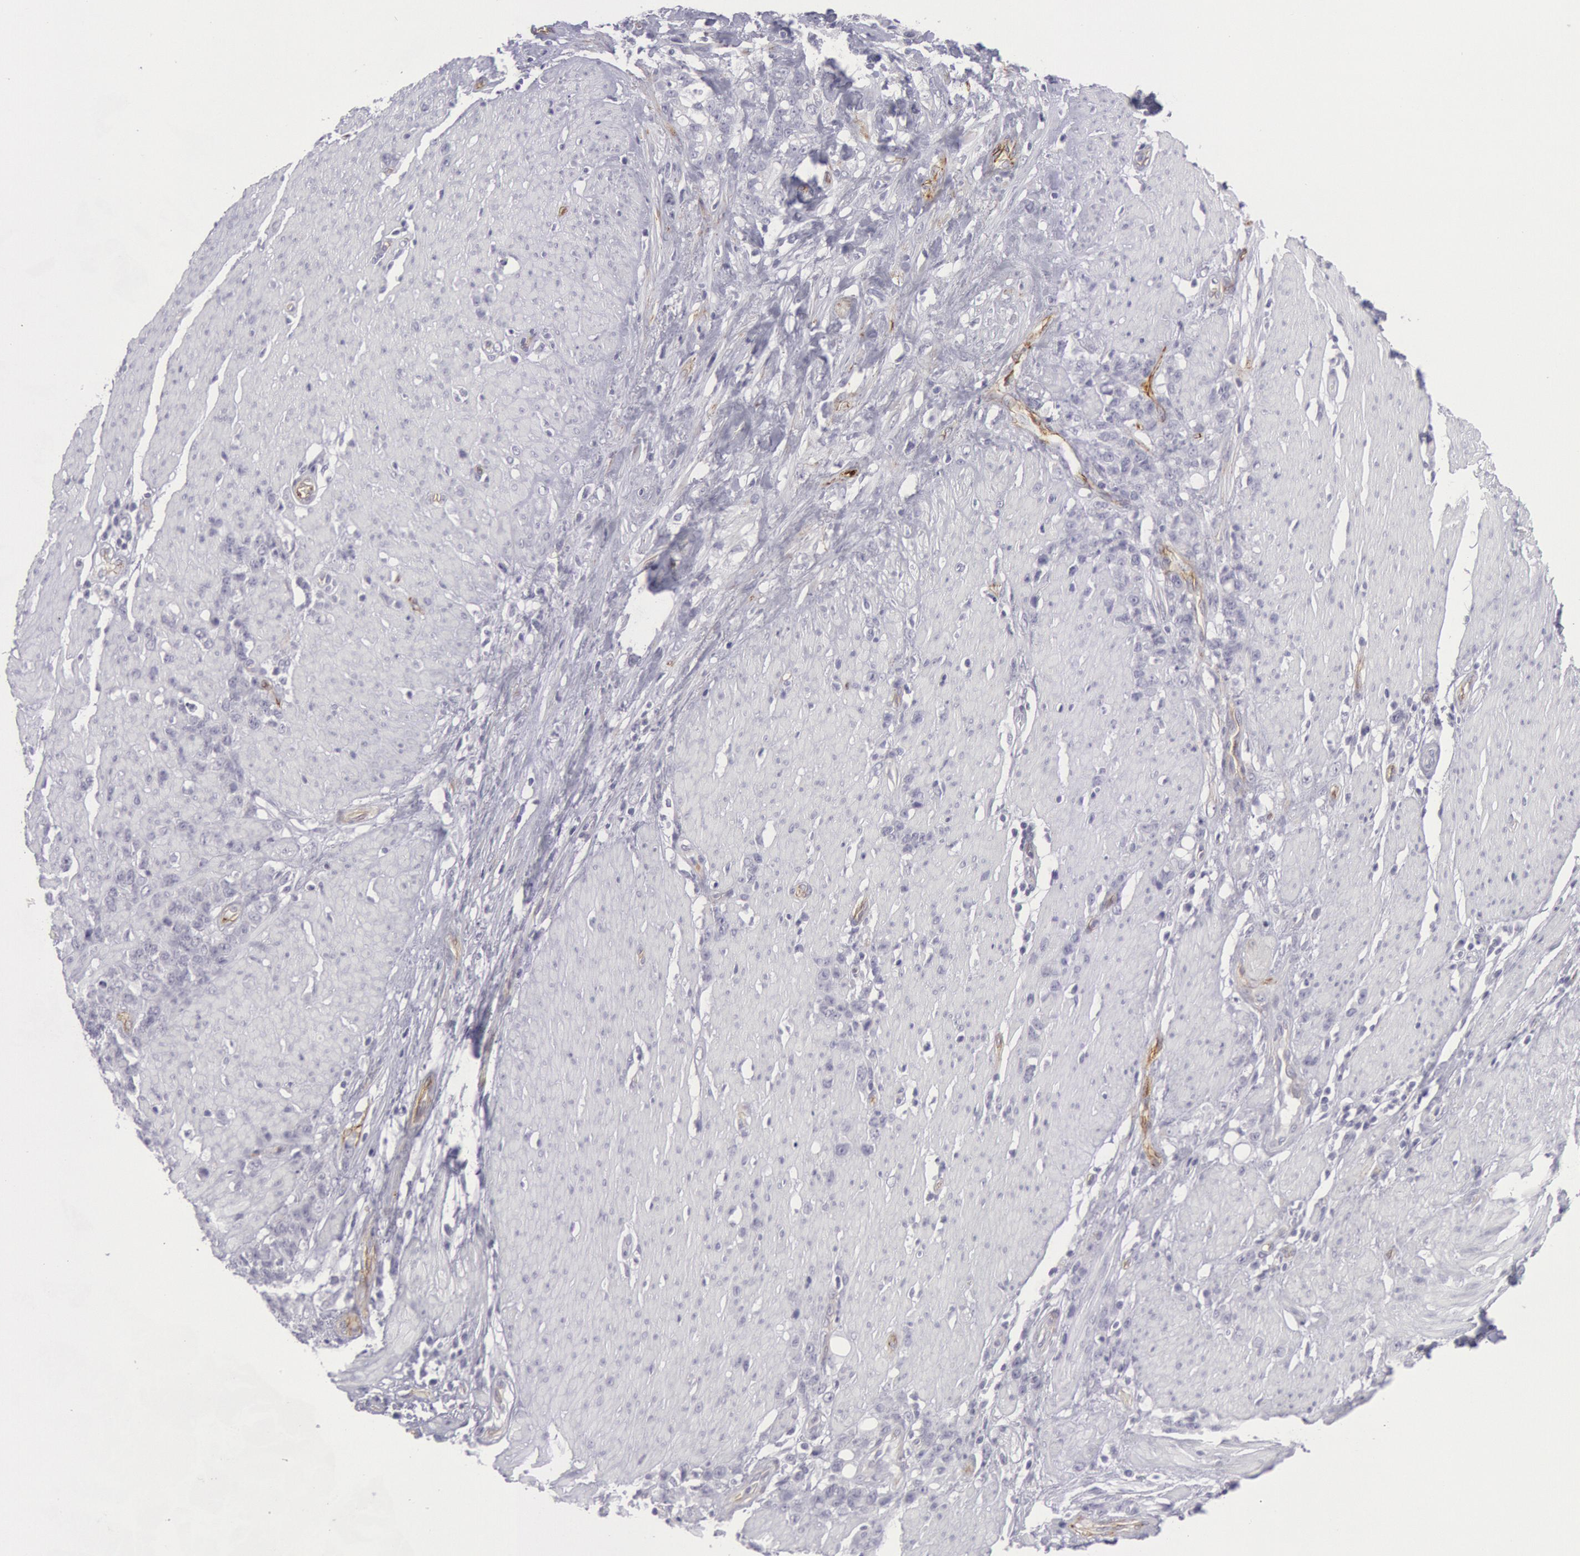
{"staining": {"intensity": "negative", "quantity": "none", "location": "none"}, "tissue": "stomach cancer", "cell_type": "Tumor cells", "image_type": "cancer", "snomed": [{"axis": "morphology", "description": "Adenocarcinoma, NOS"}, {"axis": "topography", "description": "Stomach, lower"}], "caption": "Micrograph shows no protein expression in tumor cells of stomach cancer (adenocarcinoma) tissue.", "gene": "CDH13", "patient": {"sex": "male", "age": 88}}